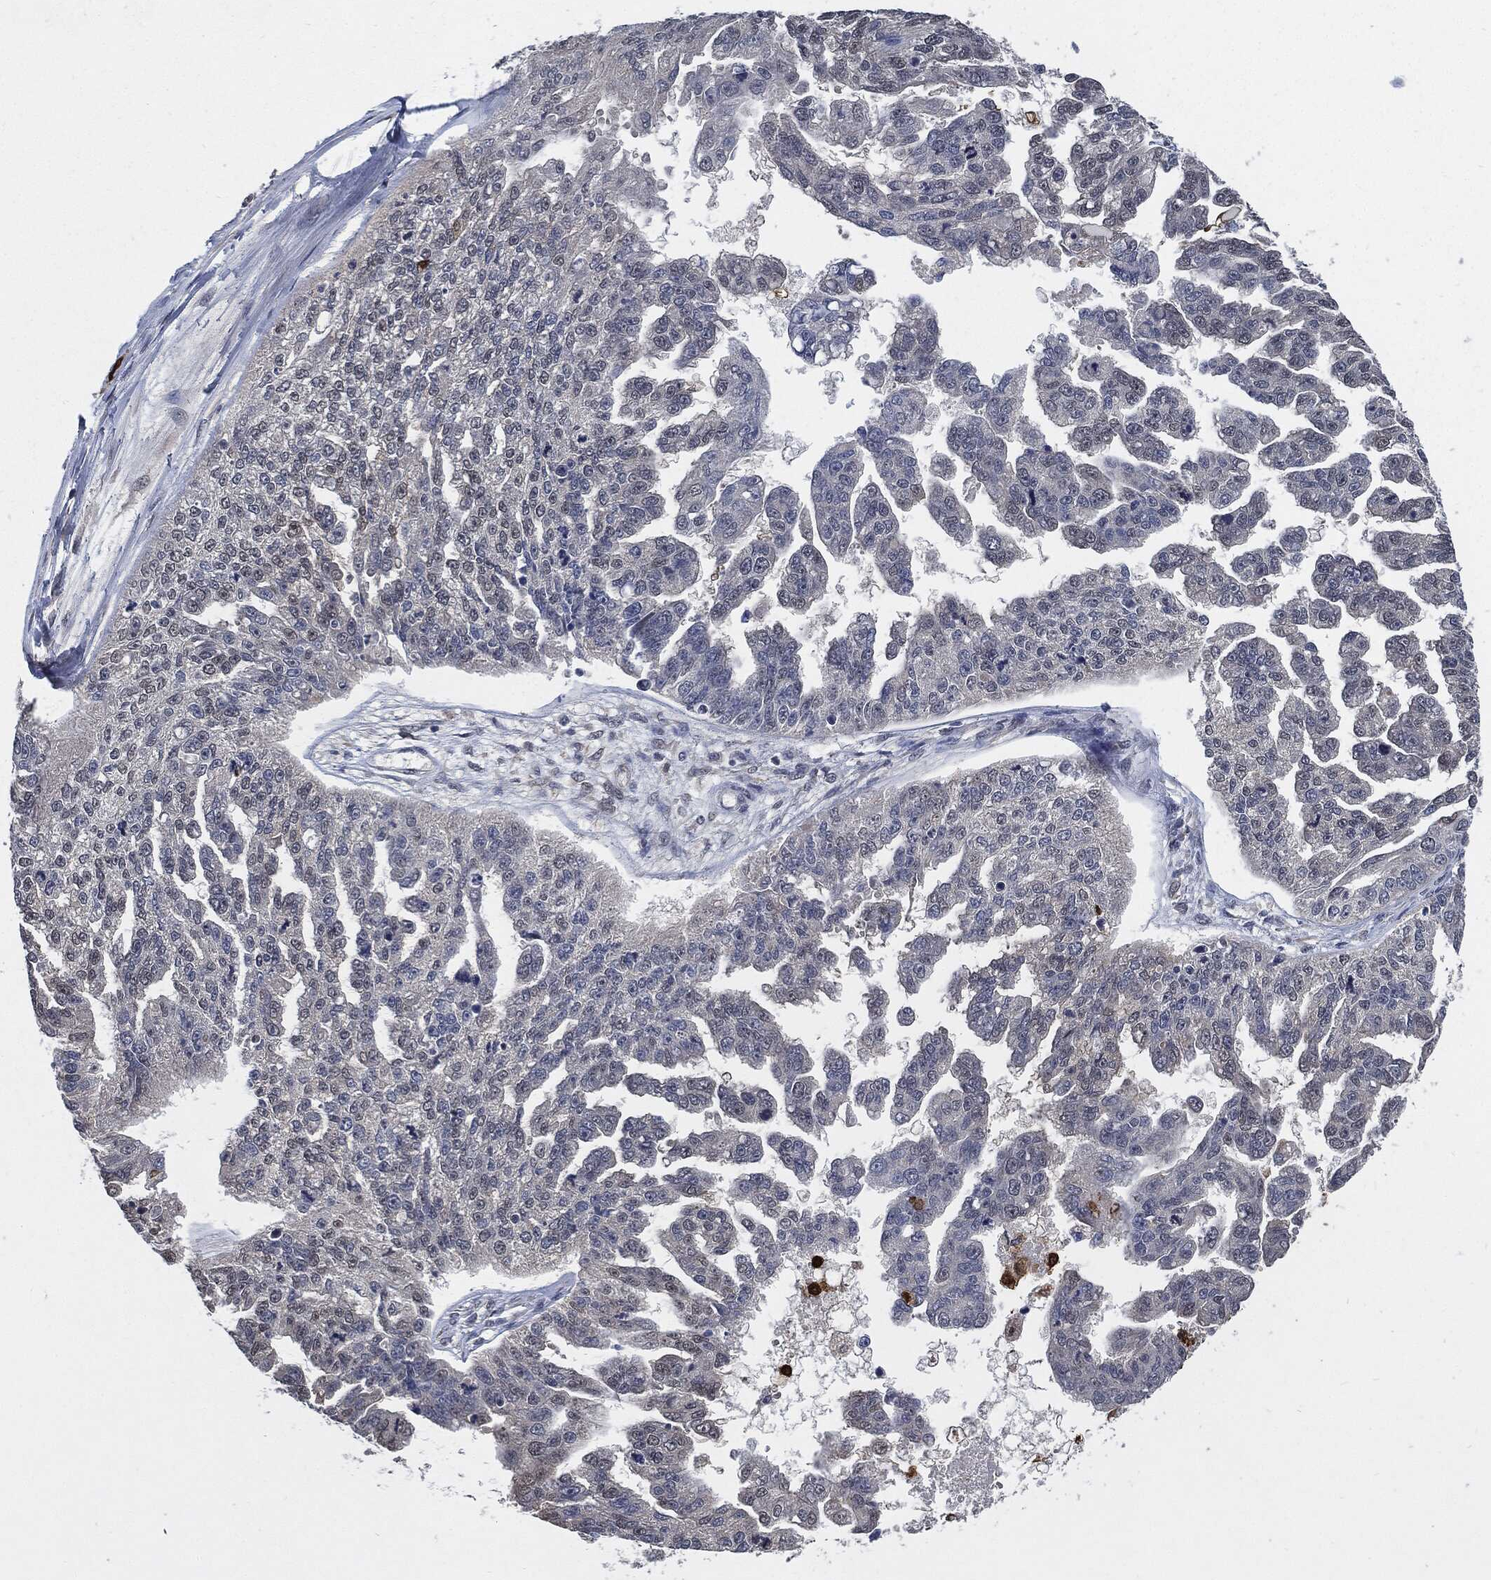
{"staining": {"intensity": "negative", "quantity": "none", "location": "none"}, "tissue": "ovarian cancer", "cell_type": "Tumor cells", "image_type": "cancer", "snomed": [{"axis": "morphology", "description": "Cystadenocarcinoma, serous, NOS"}, {"axis": "topography", "description": "Ovary"}], "caption": "Tumor cells are negative for protein expression in human serous cystadenocarcinoma (ovarian).", "gene": "S100A9", "patient": {"sex": "female", "age": 58}}